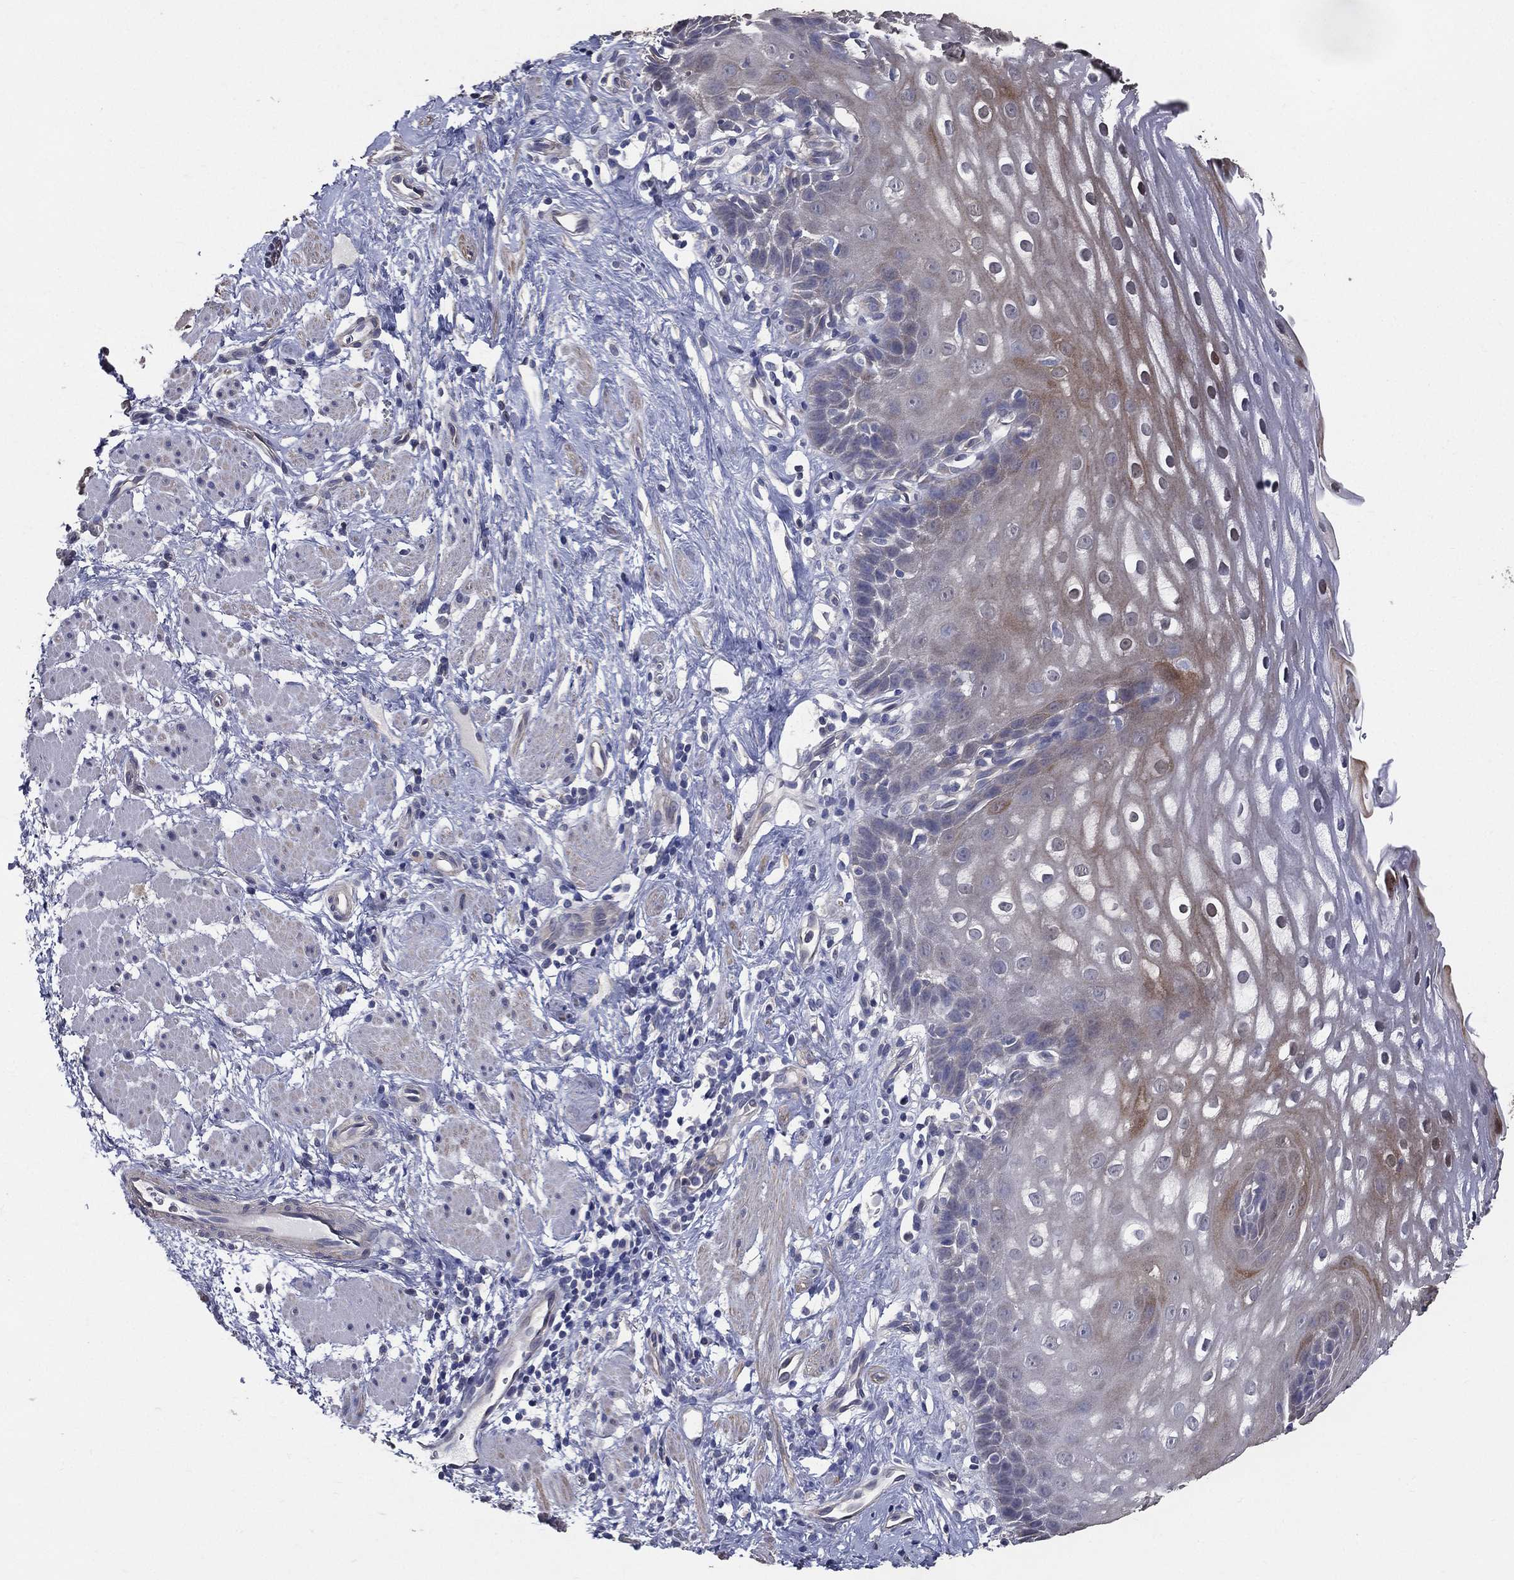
{"staining": {"intensity": "moderate", "quantity": "<25%", "location": "cytoplasmic/membranous"}, "tissue": "esophagus", "cell_type": "Squamous epithelial cells", "image_type": "normal", "snomed": [{"axis": "morphology", "description": "Normal tissue, NOS"}, {"axis": "topography", "description": "Esophagus"}], "caption": "Immunohistochemistry (IHC) micrograph of normal esophagus stained for a protein (brown), which reveals low levels of moderate cytoplasmic/membranous expression in approximately <25% of squamous epithelial cells.", "gene": "SERPINB2", "patient": {"sex": "male", "age": 64}}